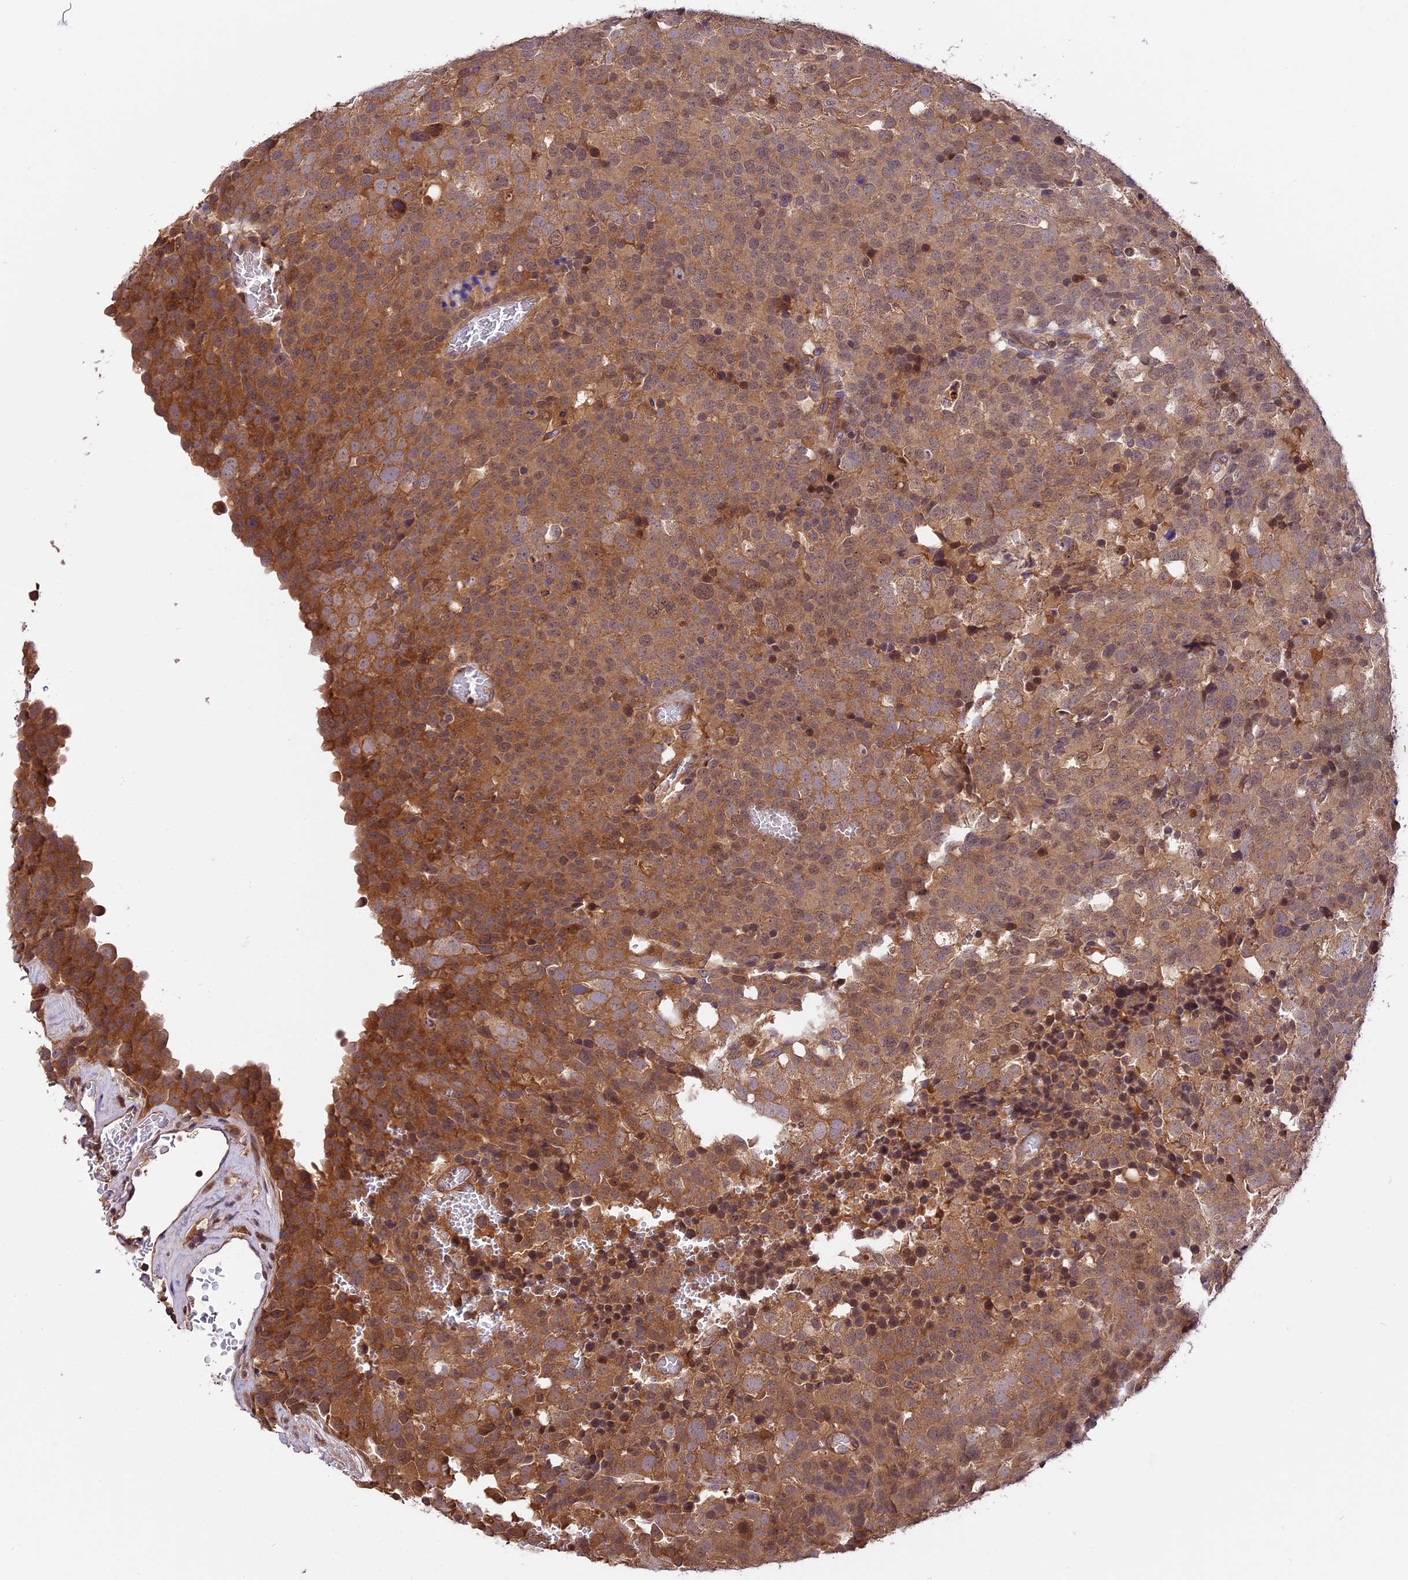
{"staining": {"intensity": "moderate", "quantity": ">75%", "location": "cytoplasmic/membranous"}, "tissue": "testis cancer", "cell_type": "Tumor cells", "image_type": "cancer", "snomed": [{"axis": "morphology", "description": "Seminoma, NOS"}, {"axis": "topography", "description": "Testis"}], "caption": "Protein positivity by immunohistochemistry (IHC) shows moderate cytoplasmic/membranous positivity in approximately >75% of tumor cells in testis seminoma.", "gene": "SETD6", "patient": {"sex": "male", "age": 71}}